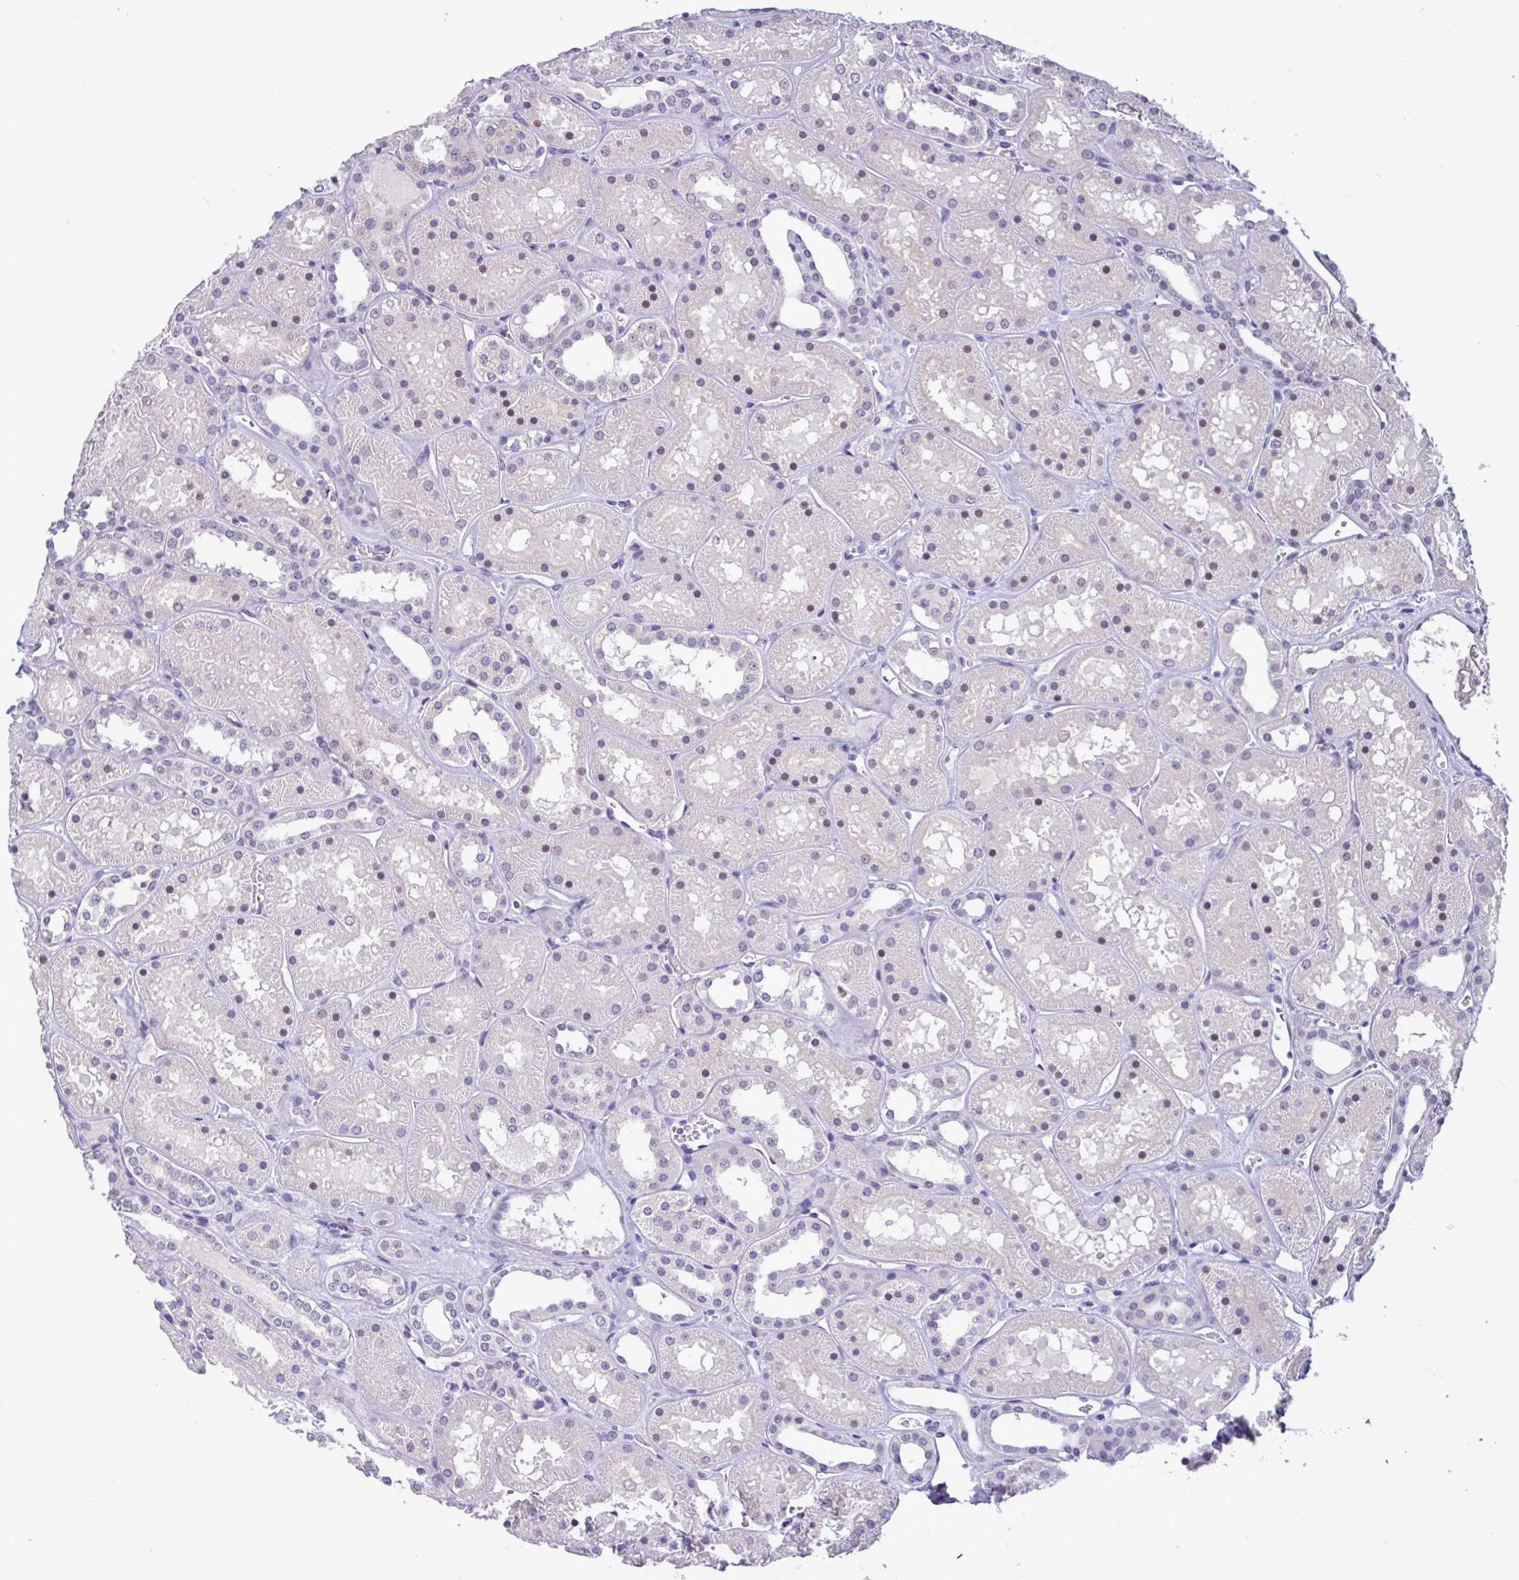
{"staining": {"intensity": "negative", "quantity": "none", "location": "none"}, "tissue": "kidney", "cell_type": "Cells in glomeruli", "image_type": "normal", "snomed": [{"axis": "morphology", "description": "Normal tissue, NOS"}, {"axis": "topography", "description": "Kidney"}], "caption": "An immunohistochemistry image of unremarkable kidney is shown. There is no staining in cells in glomeruli of kidney.", "gene": "YBX2", "patient": {"sex": "female", "age": 41}}